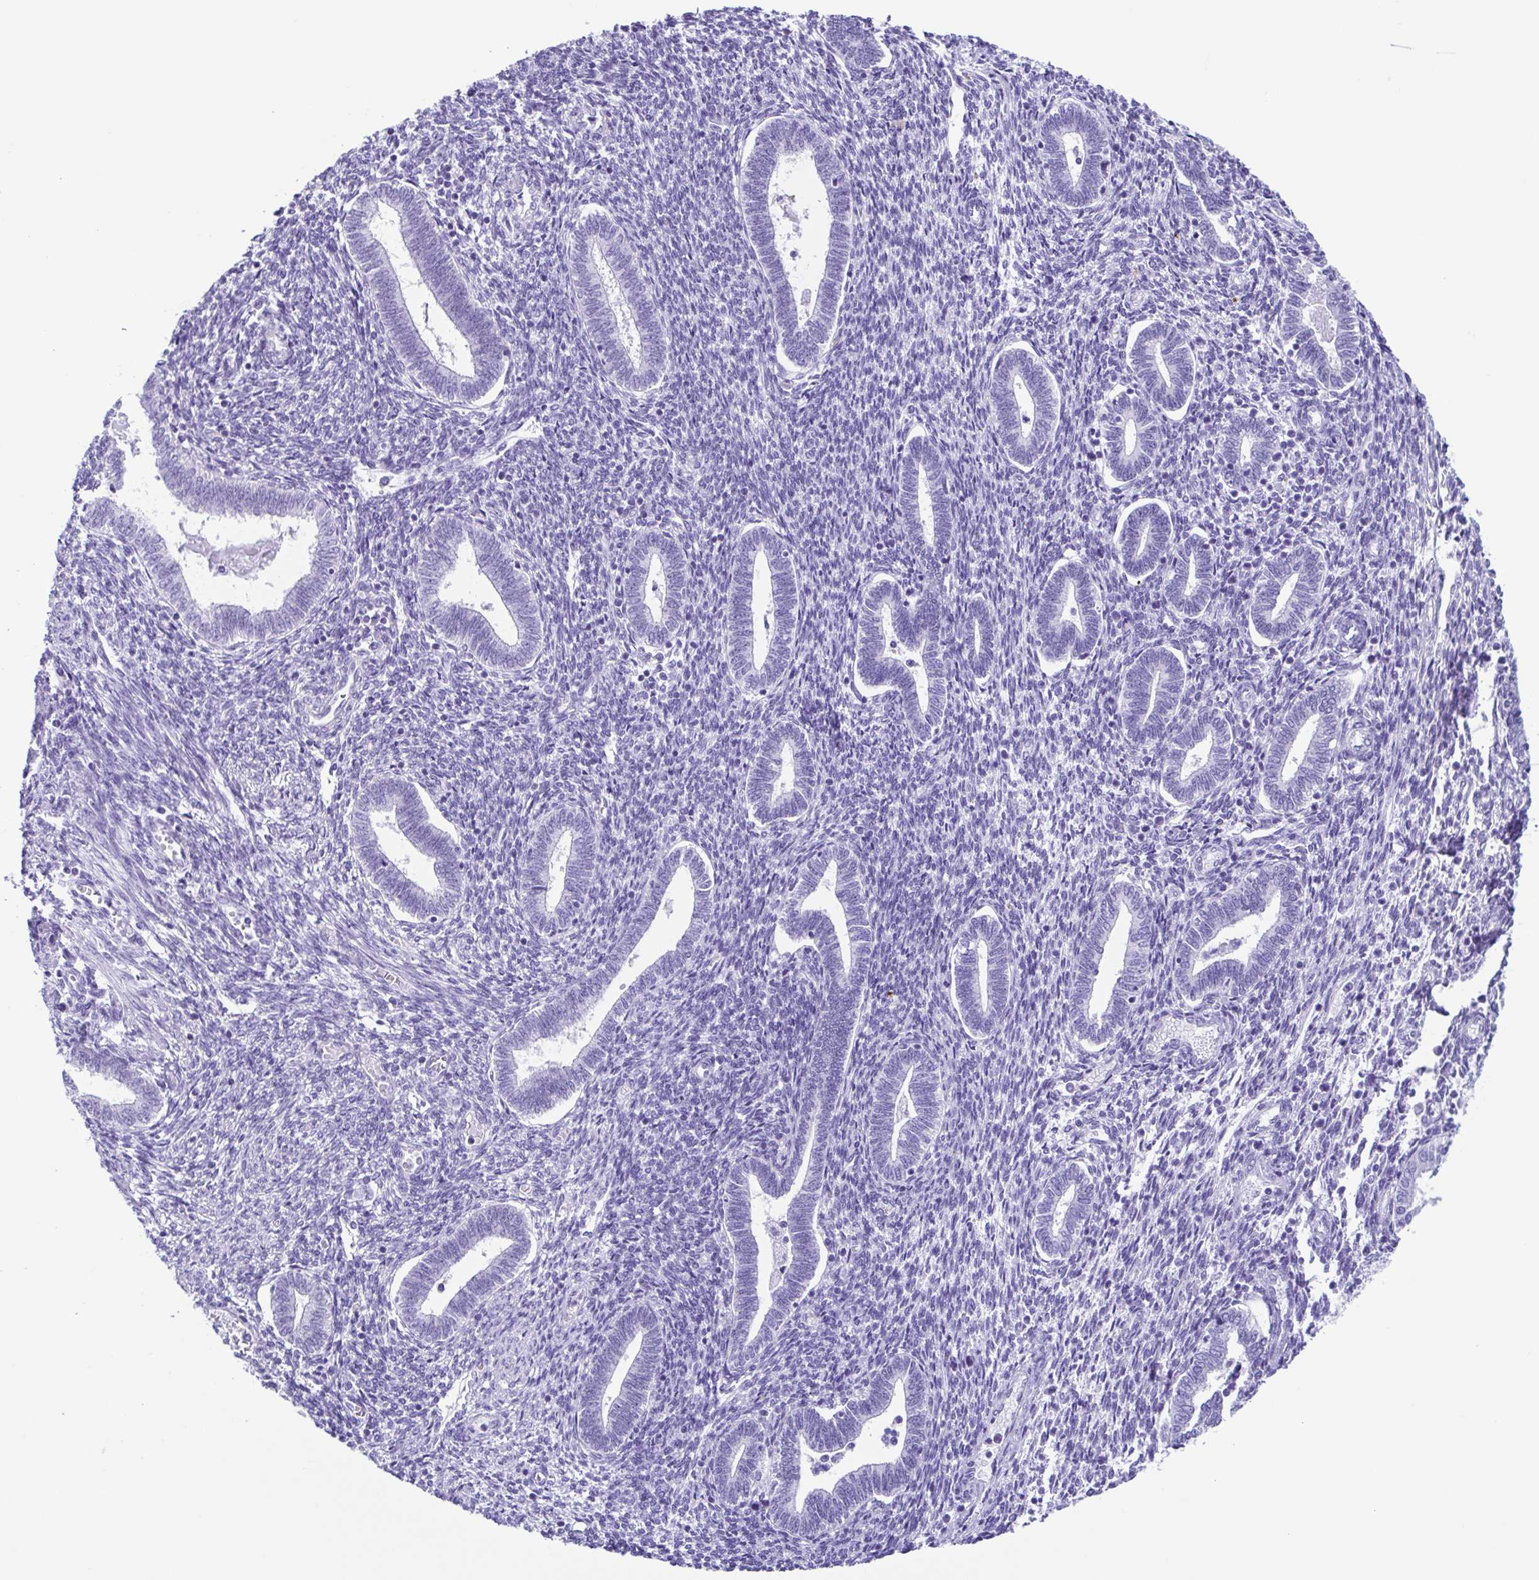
{"staining": {"intensity": "negative", "quantity": "none", "location": "none"}, "tissue": "endometrium", "cell_type": "Cells in endometrial stroma", "image_type": "normal", "snomed": [{"axis": "morphology", "description": "Normal tissue, NOS"}, {"axis": "topography", "description": "Endometrium"}], "caption": "Immunohistochemistry histopathology image of normal human endometrium stained for a protein (brown), which exhibits no positivity in cells in endometrial stroma.", "gene": "ACTRT3", "patient": {"sex": "female", "age": 42}}